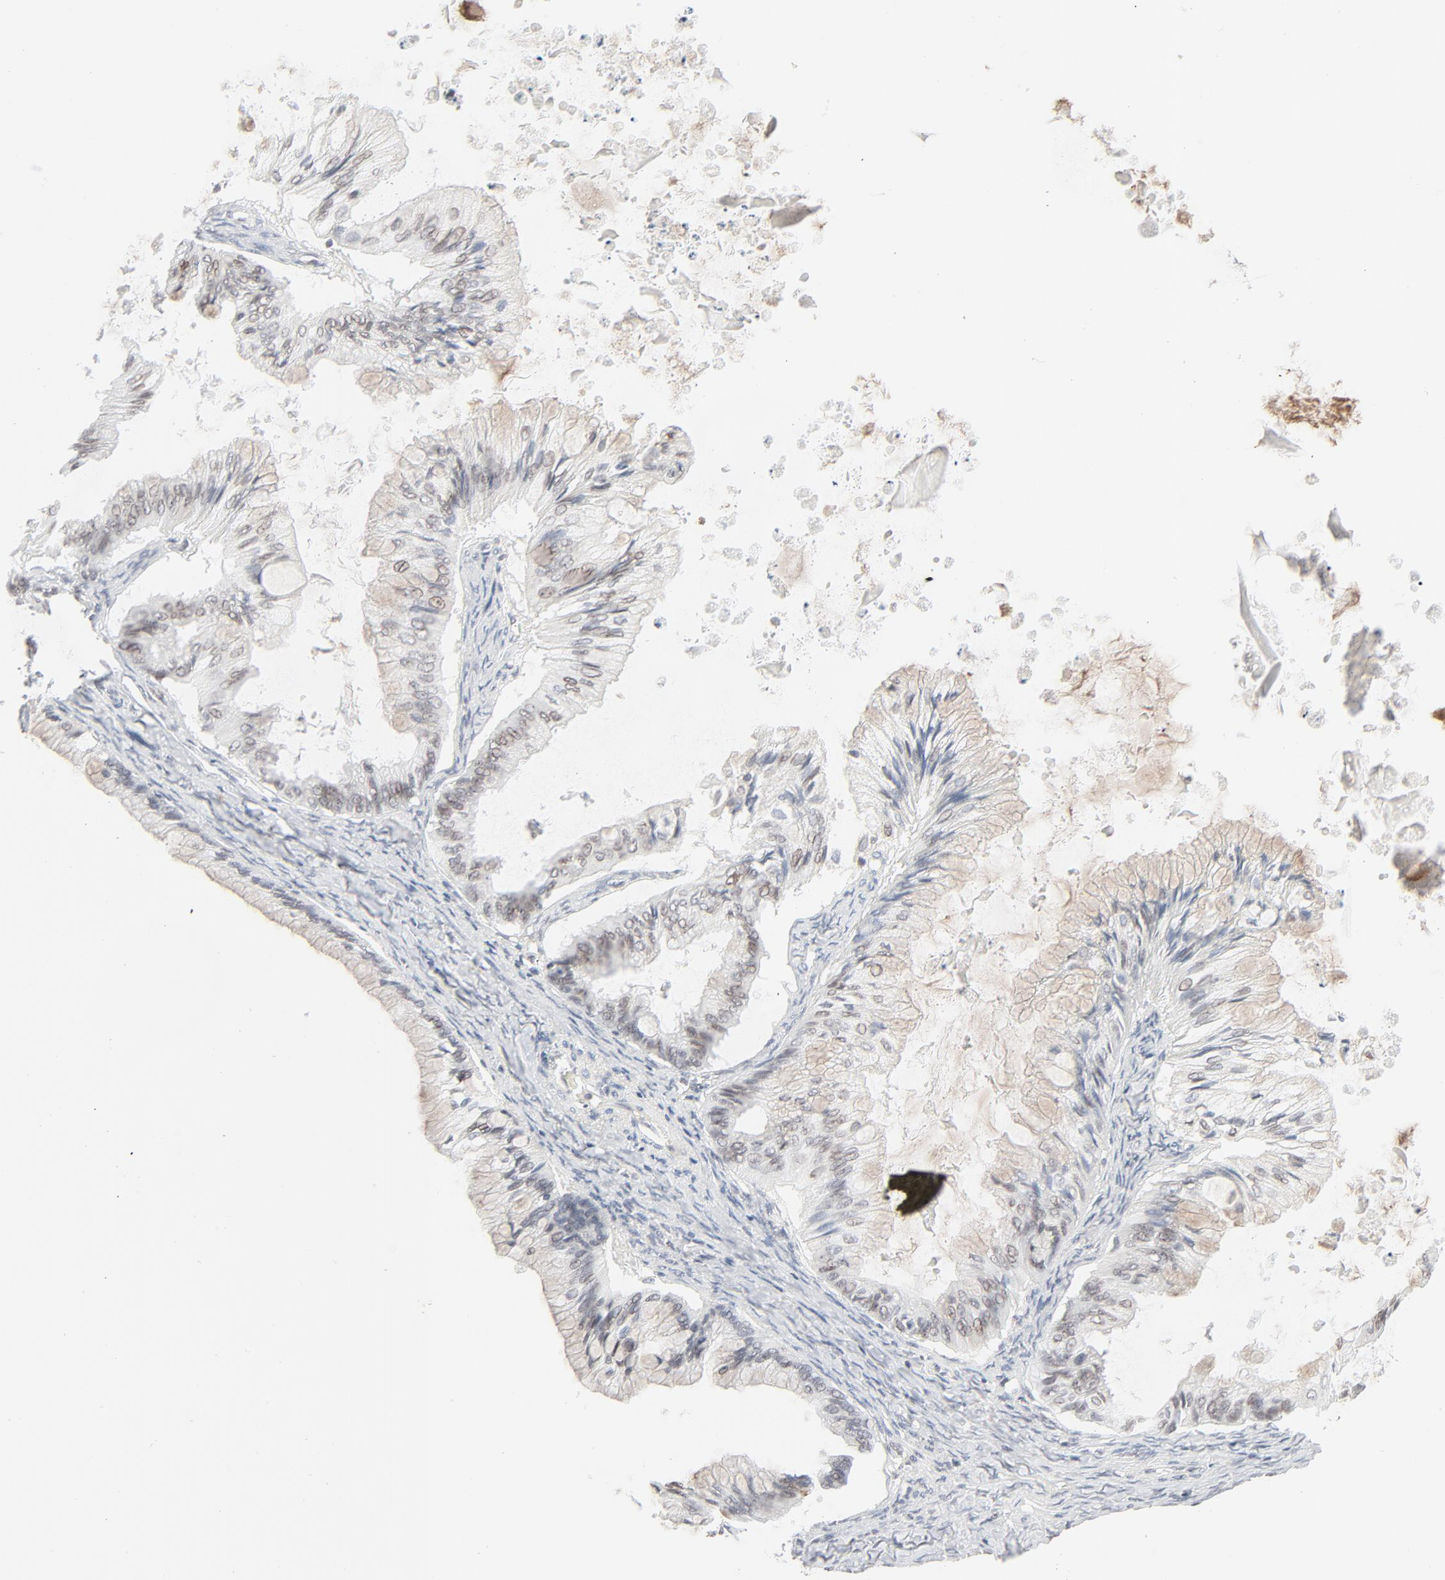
{"staining": {"intensity": "weak", "quantity": "<25%", "location": "cytoplasmic/membranous,nuclear"}, "tissue": "ovarian cancer", "cell_type": "Tumor cells", "image_type": "cancer", "snomed": [{"axis": "morphology", "description": "Cystadenocarcinoma, mucinous, NOS"}, {"axis": "topography", "description": "Ovary"}], "caption": "DAB immunohistochemical staining of human ovarian cancer (mucinous cystadenocarcinoma) demonstrates no significant expression in tumor cells.", "gene": "MAD1L1", "patient": {"sex": "female", "age": 57}}